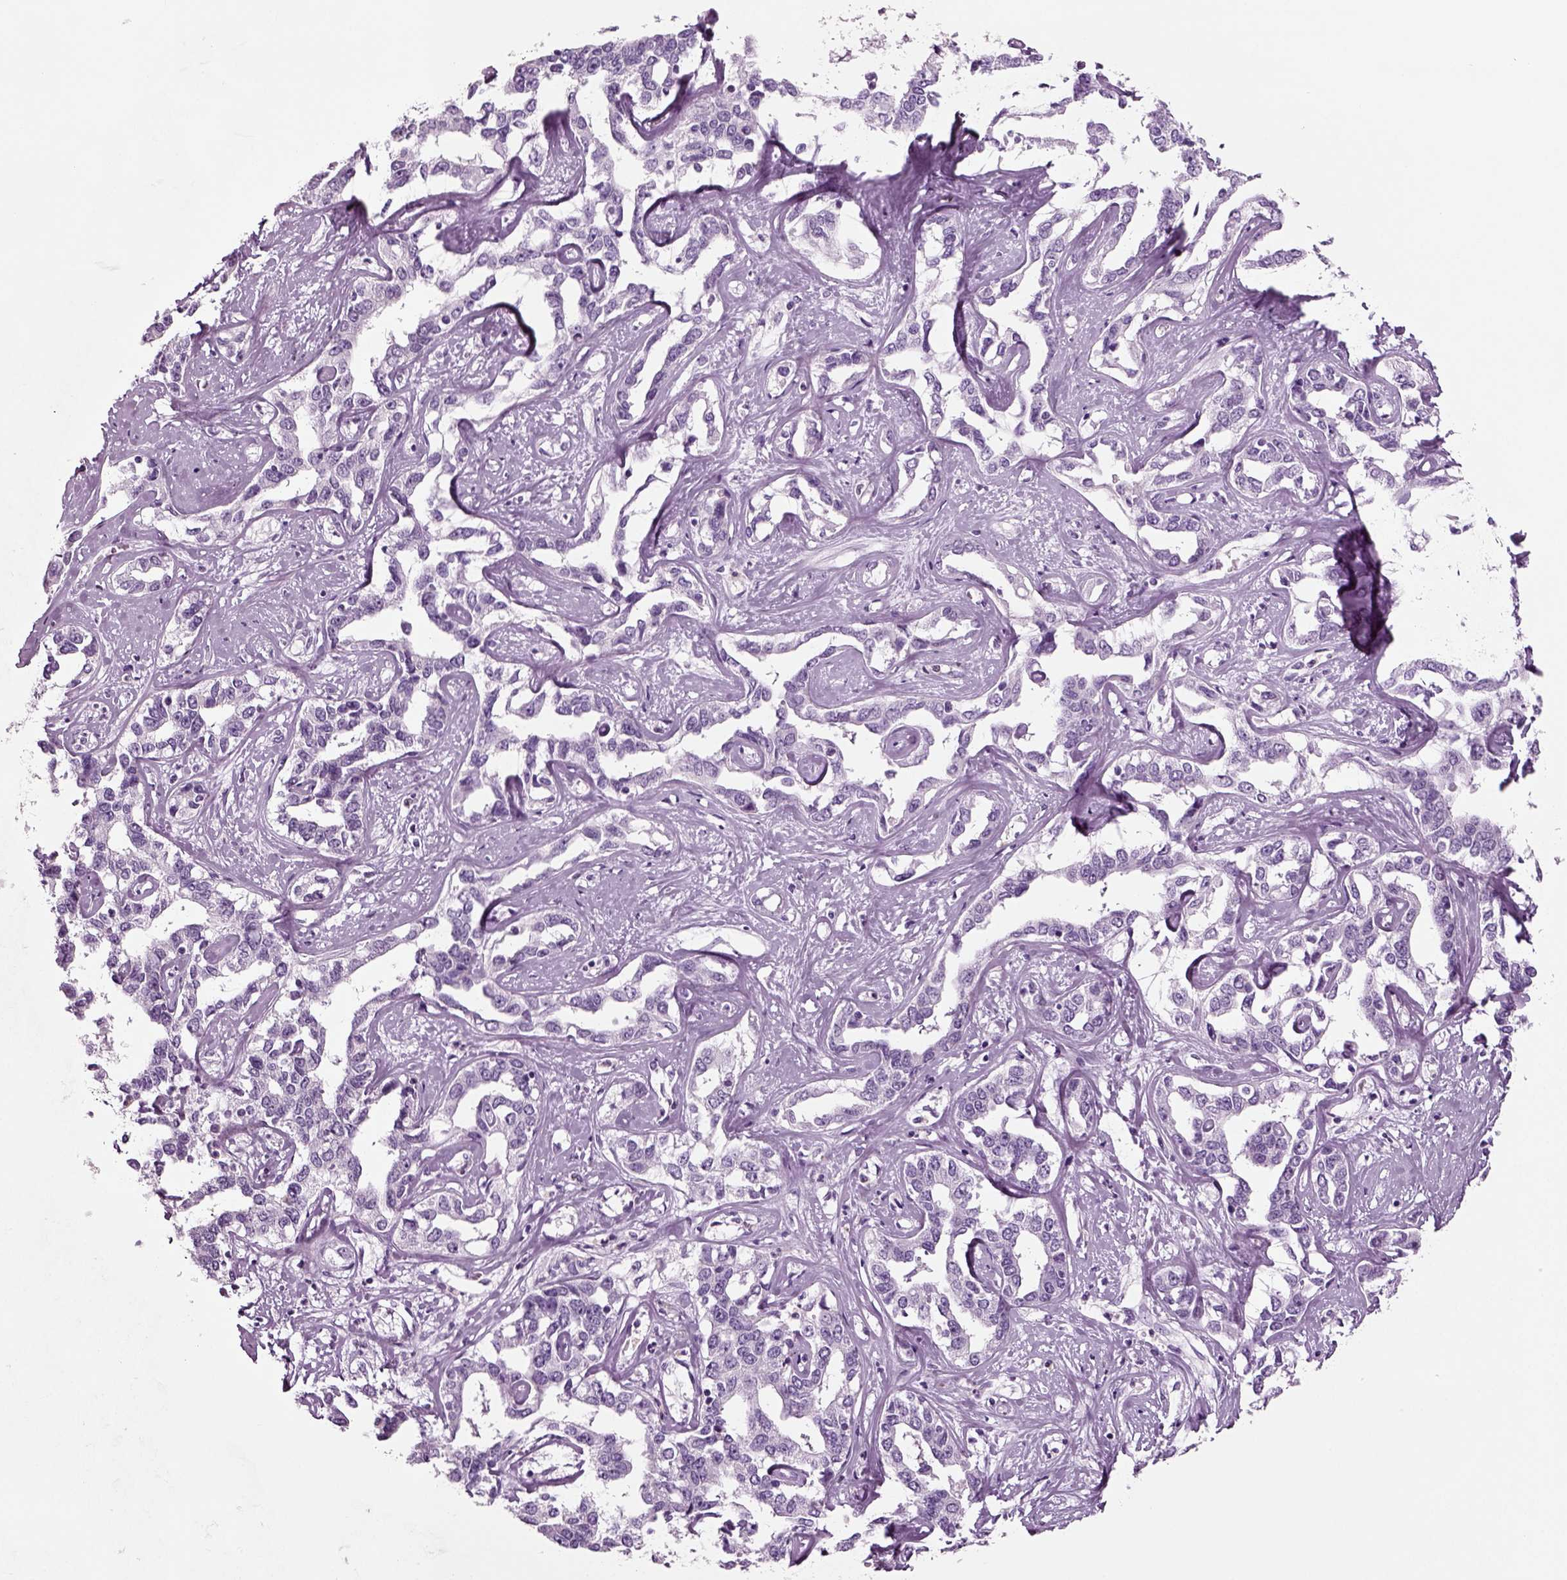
{"staining": {"intensity": "negative", "quantity": "none", "location": "none"}, "tissue": "liver cancer", "cell_type": "Tumor cells", "image_type": "cancer", "snomed": [{"axis": "morphology", "description": "Cholangiocarcinoma"}, {"axis": "topography", "description": "Liver"}], "caption": "IHC image of liver cancer (cholangiocarcinoma) stained for a protein (brown), which demonstrates no positivity in tumor cells.", "gene": "CRABP1", "patient": {"sex": "male", "age": 59}}